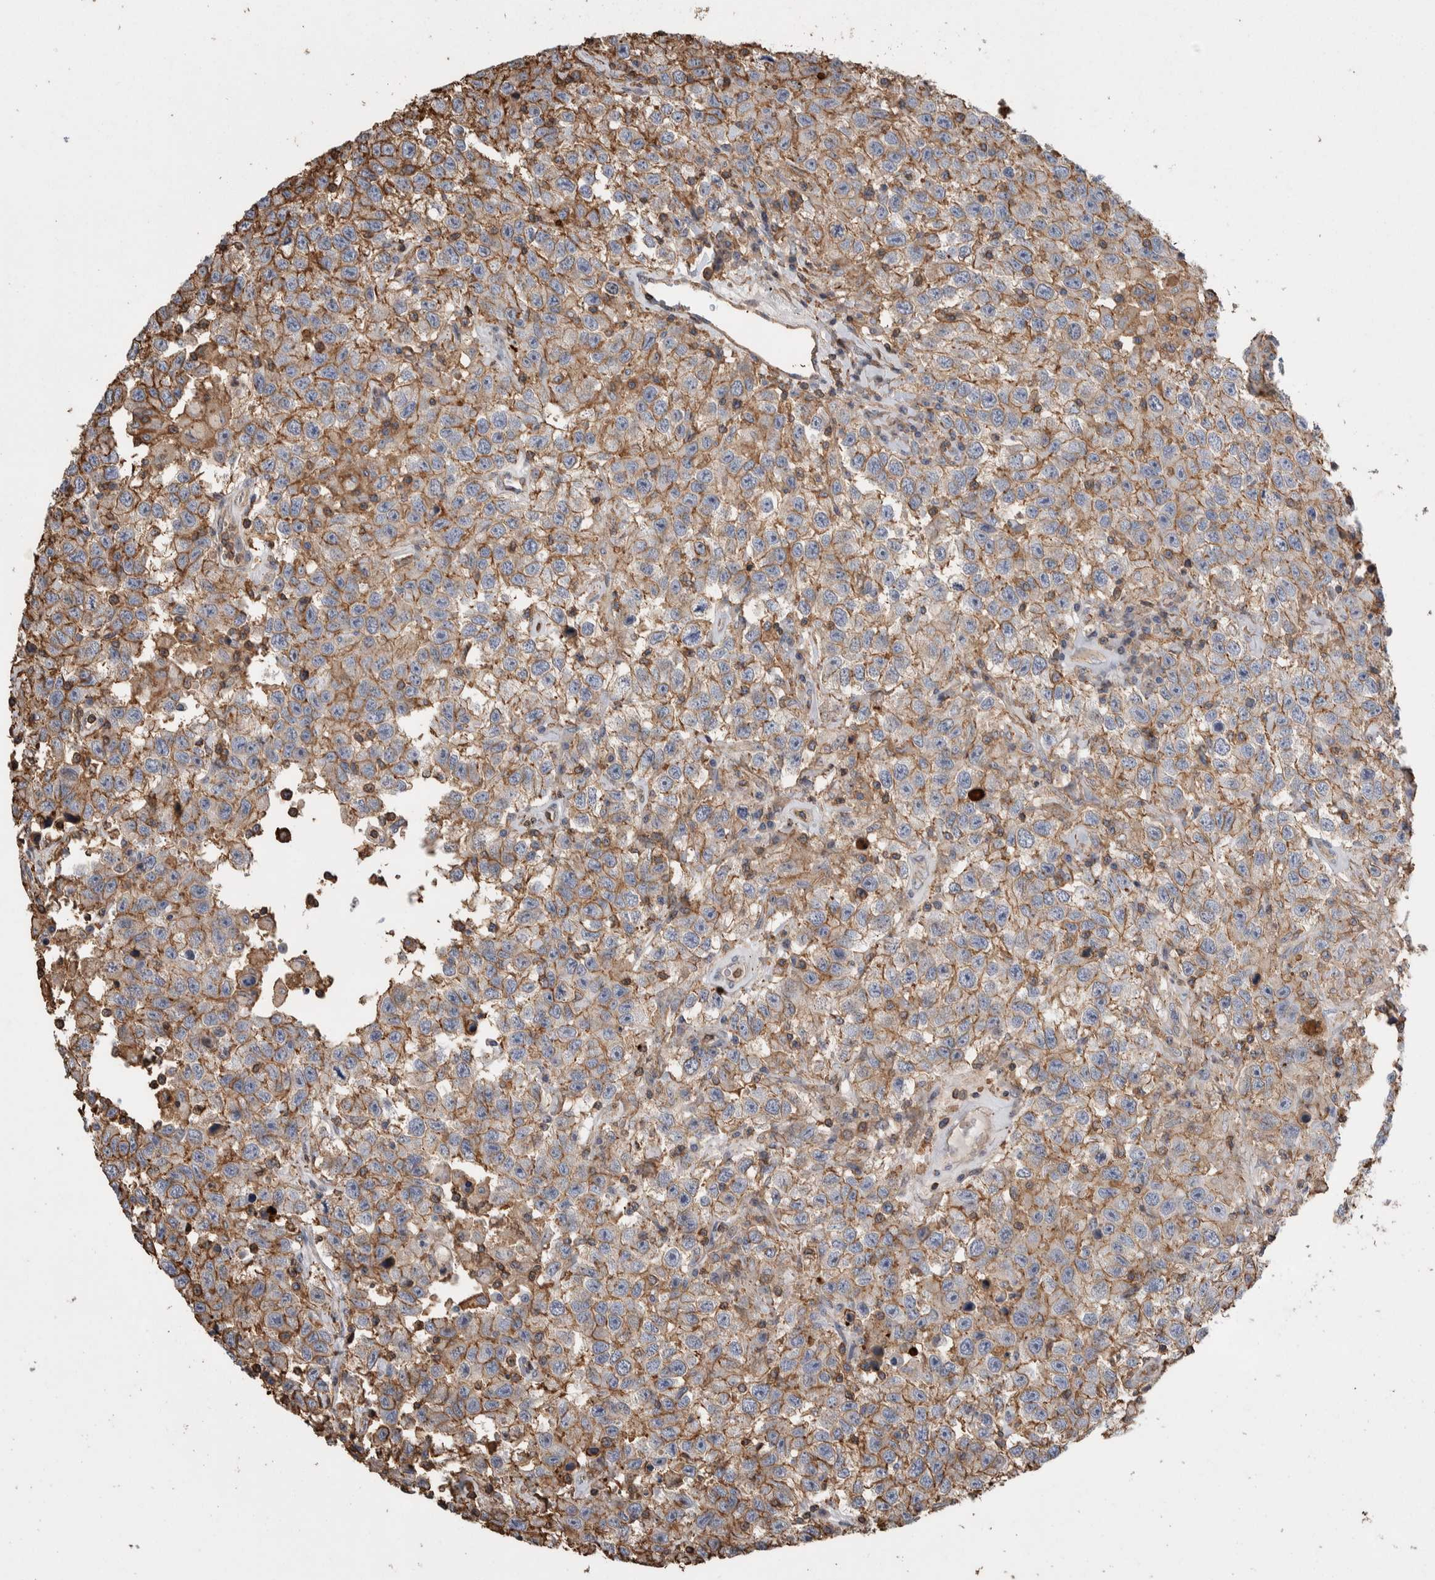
{"staining": {"intensity": "moderate", "quantity": ">75%", "location": "cytoplasmic/membranous"}, "tissue": "testis cancer", "cell_type": "Tumor cells", "image_type": "cancer", "snomed": [{"axis": "morphology", "description": "Seminoma, NOS"}, {"axis": "topography", "description": "Testis"}], "caption": "Testis cancer (seminoma) stained with a brown dye demonstrates moderate cytoplasmic/membranous positive expression in about >75% of tumor cells.", "gene": "ENPP2", "patient": {"sex": "male", "age": 41}}